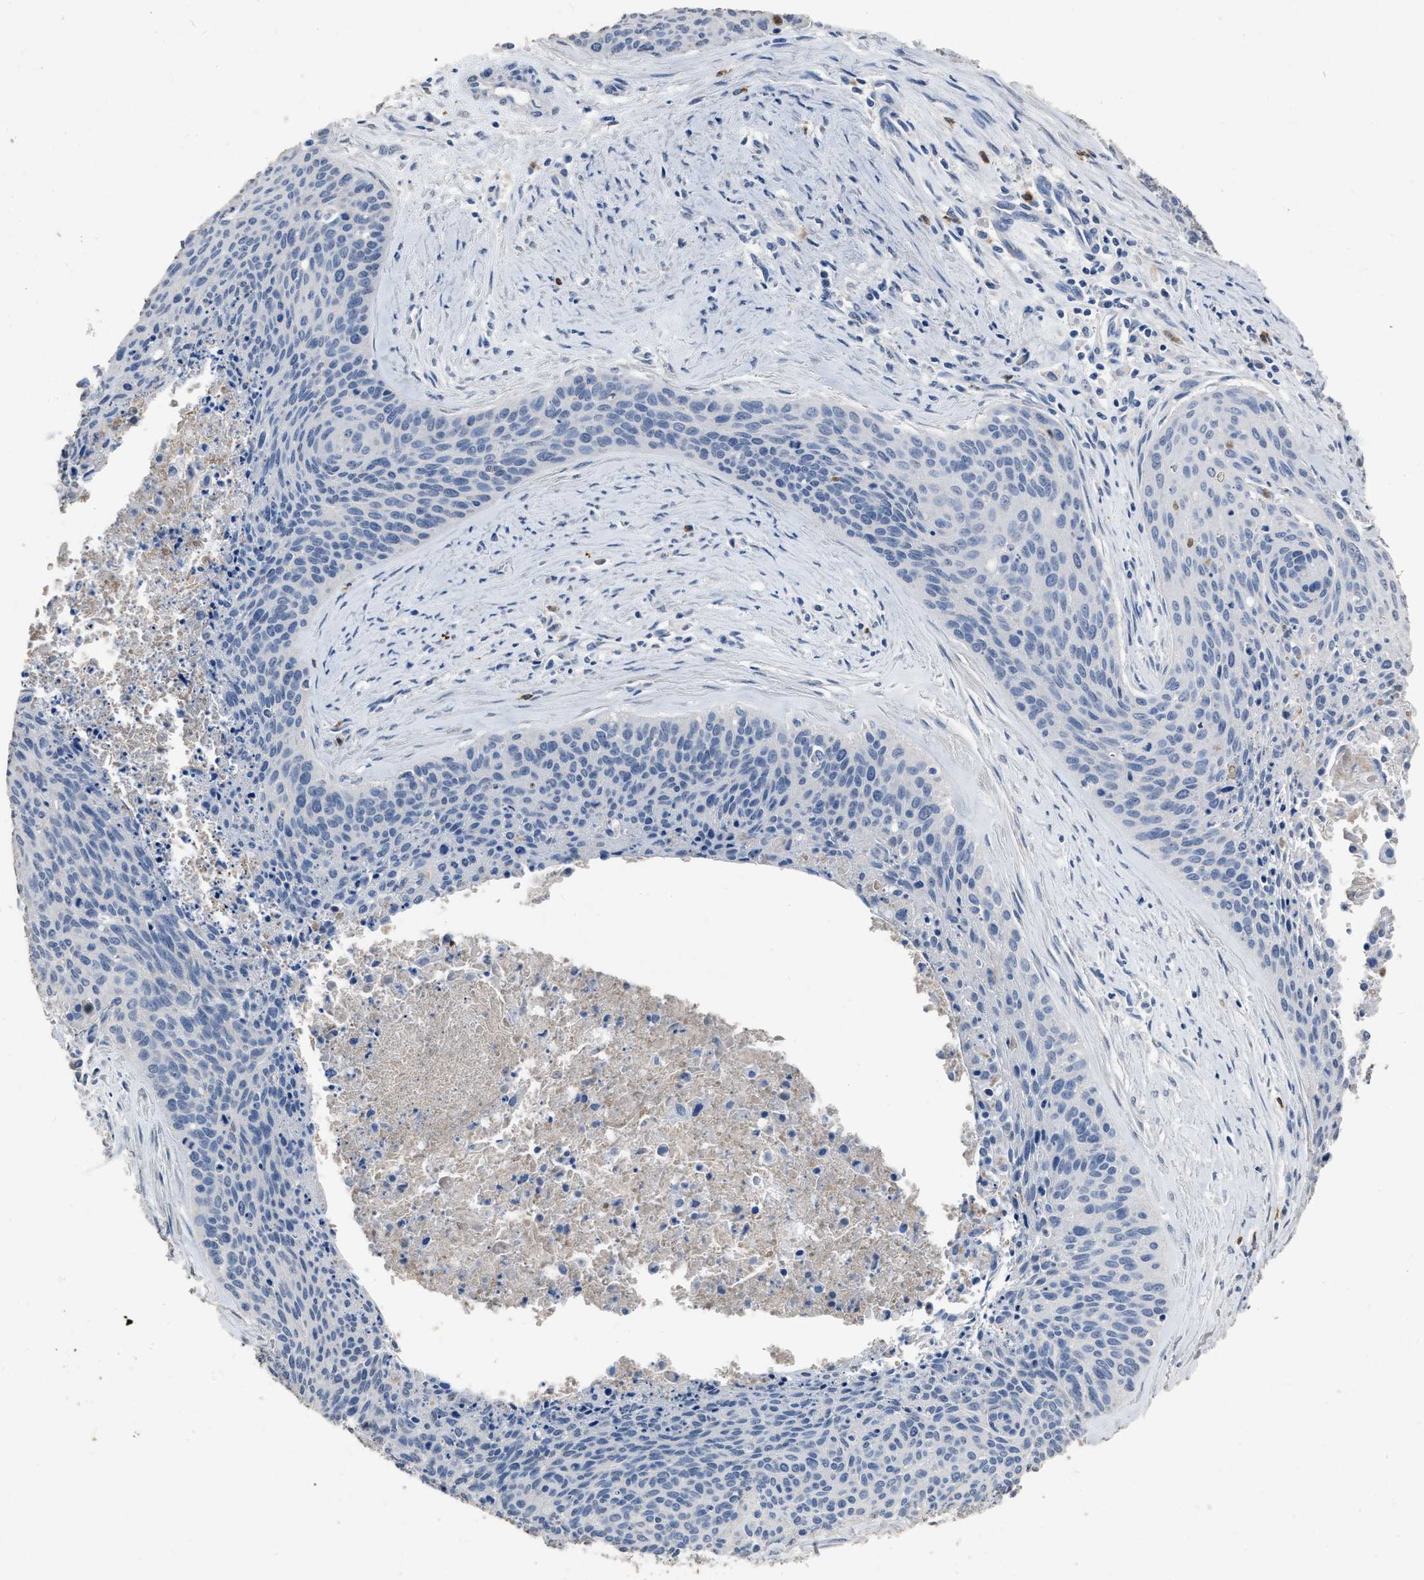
{"staining": {"intensity": "negative", "quantity": "none", "location": "none"}, "tissue": "cervical cancer", "cell_type": "Tumor cells", "image_type": "cancer", "snomed": [{"axis": "morphology", "description": "Squamous cell carcinoma, NOS"}, {"axis": "topography", "description": "Cervix"}], "caption": "A photomicrograph of cervical cancer (squamous cell carcinoma) stained for a protein shows no brown staining in tumor cells.", "gene": "HABP2", "patient": {"sex": "female", "age": 55}}